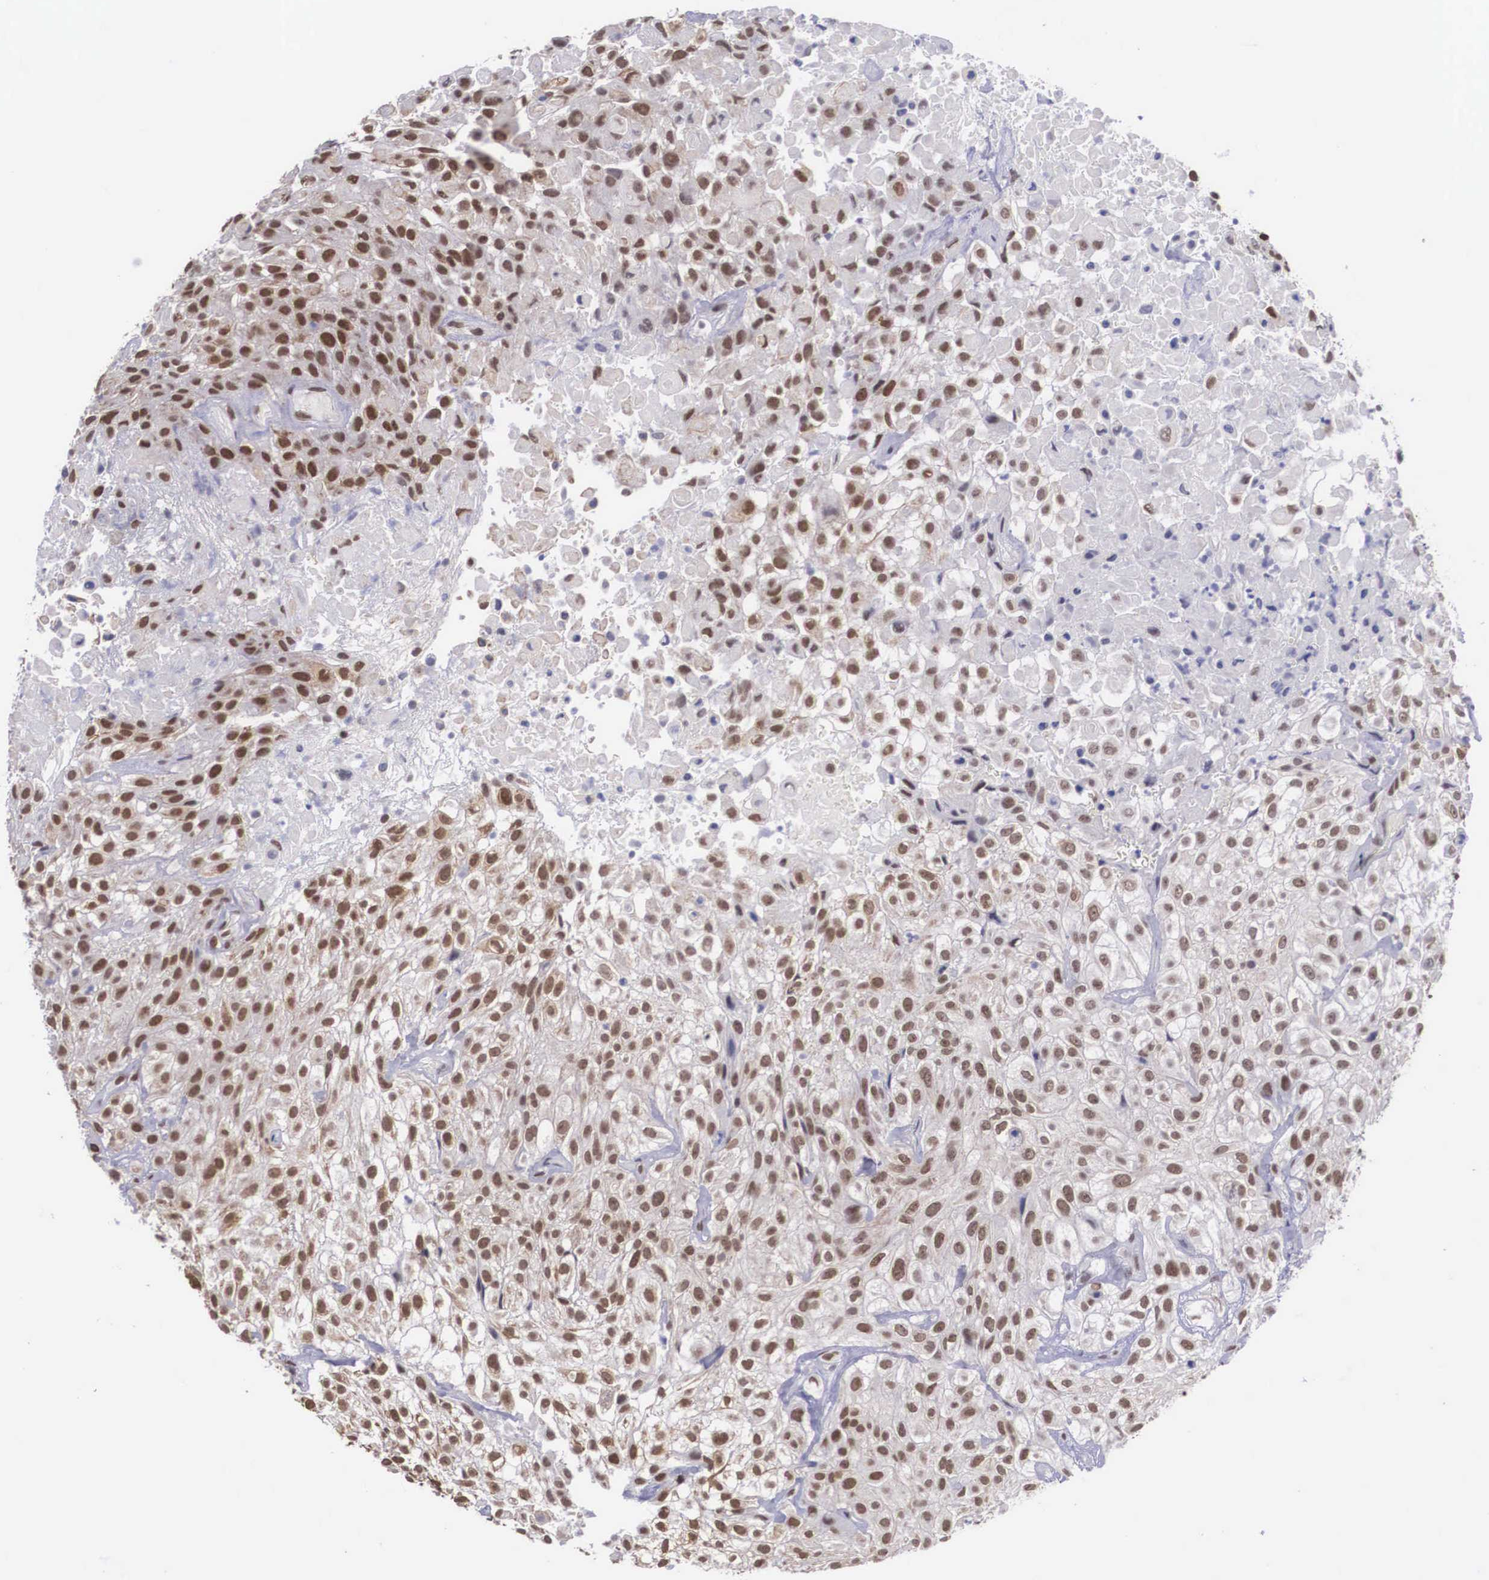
{"staining": {"intensity": "moderate", "quantity": ">75%", "location": "nuclear"}, "tissue": "urothelial cancer", "cell_type": "Tumor cells", "image_type": "cancer", "snomed": [{"axis": "morphology", "description": "Urothelial carcinoma, High grade"}, {"axis": "topography", "description": "Urinary bladder"}], "caption": "Immunohistochemical staining of urothelial cancer displays moderate nuclear protein staining in approximately >75% of tumor cells. (brown staining indicates protein expression, while blue staining denotes nuclei).", "gene": "ZNF275", "patient": {"sex": "male", "age": 56}}